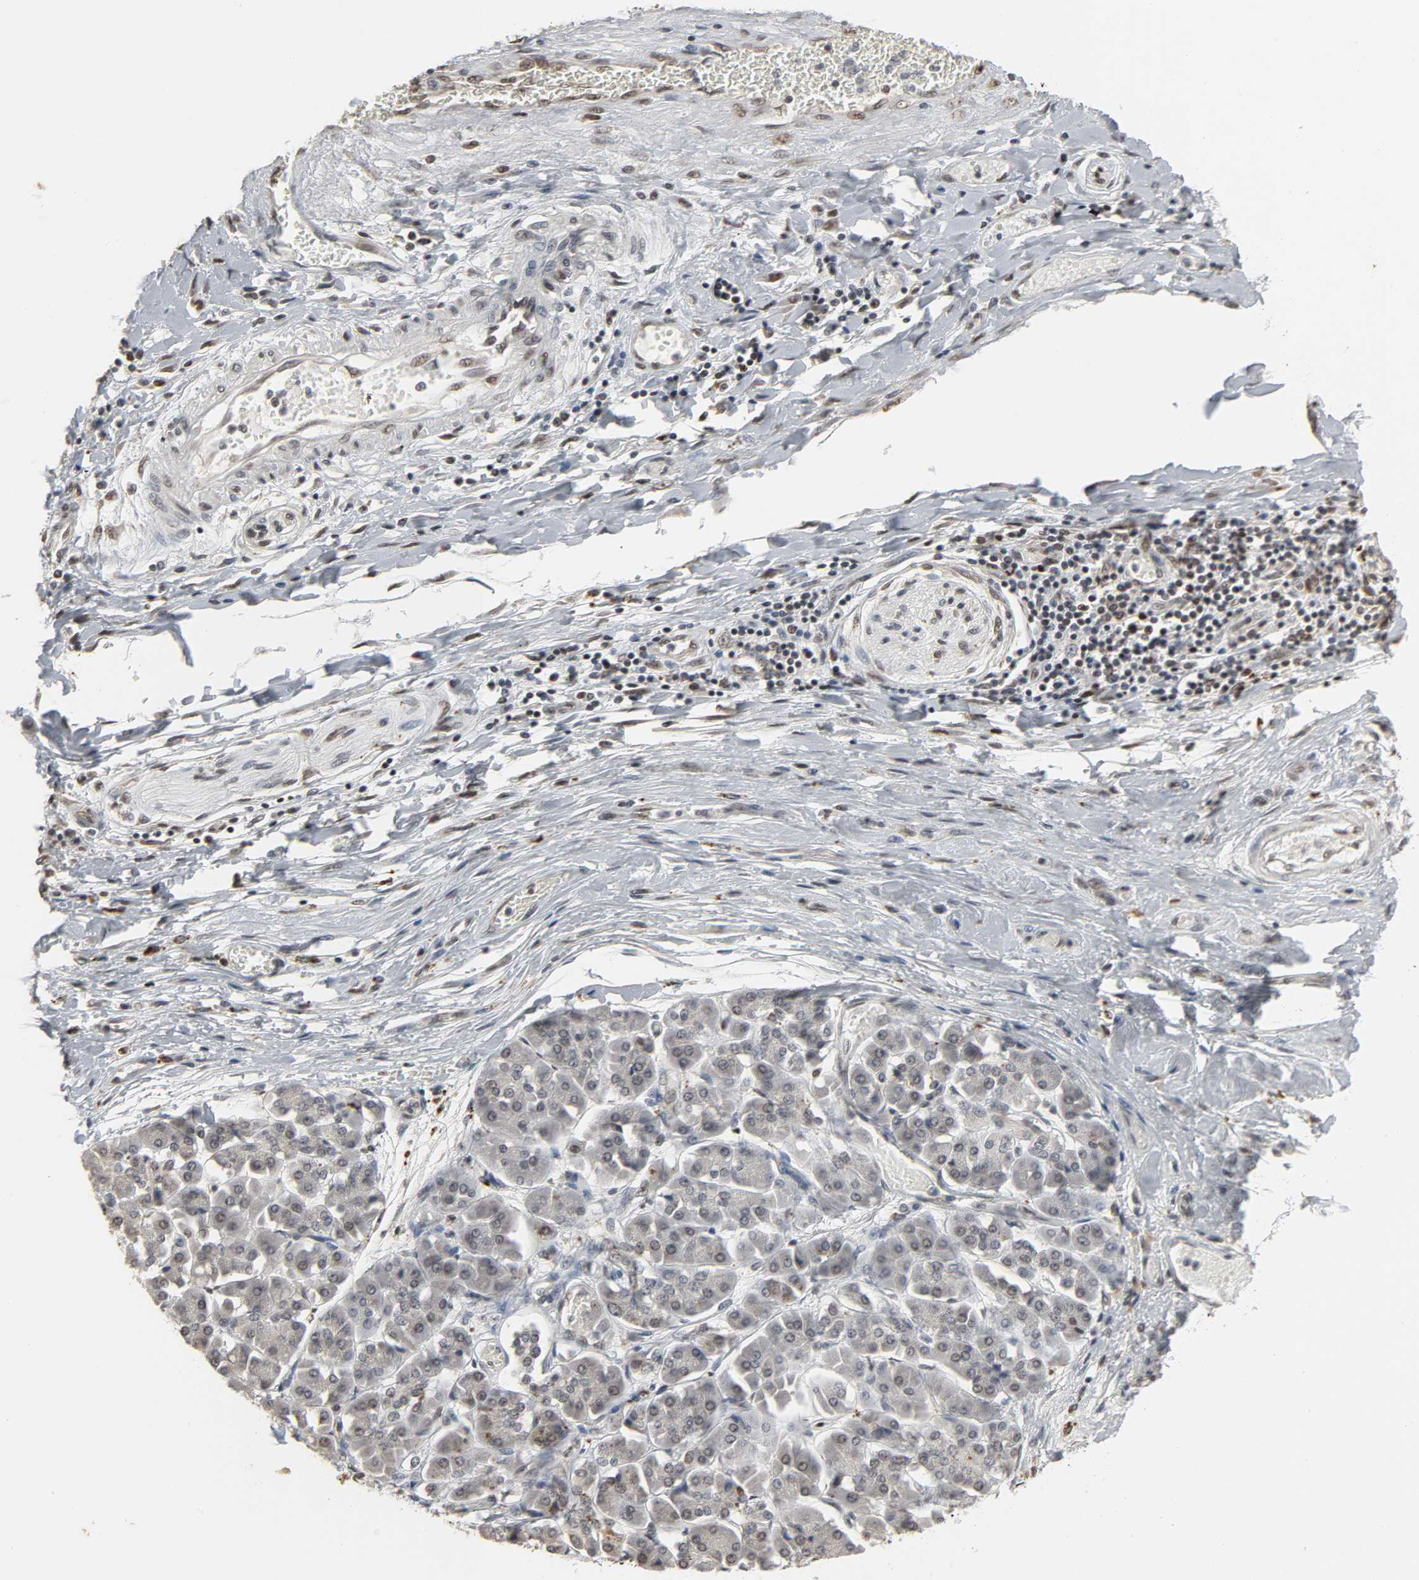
{"staining": {"intensity": "weak", "quantity": ">75%", "location": "nuclear"}, "tissue": "pancreatic cancer", "cell_type": "Tumor cells", "image_type": "cancer", "snomed": [{"axis": "morphology", "description": "Adenocarcinoma, NOS"}, {"axis": "topography", "description": "Pancreas"}], "caption": "Tumor cells show weak nuclear positivity in approximately >75% of cells in adenocarcinoma (pancreatic).", "gene": "DAZAP1", "patient": {"sex": "male", "age": 46}}